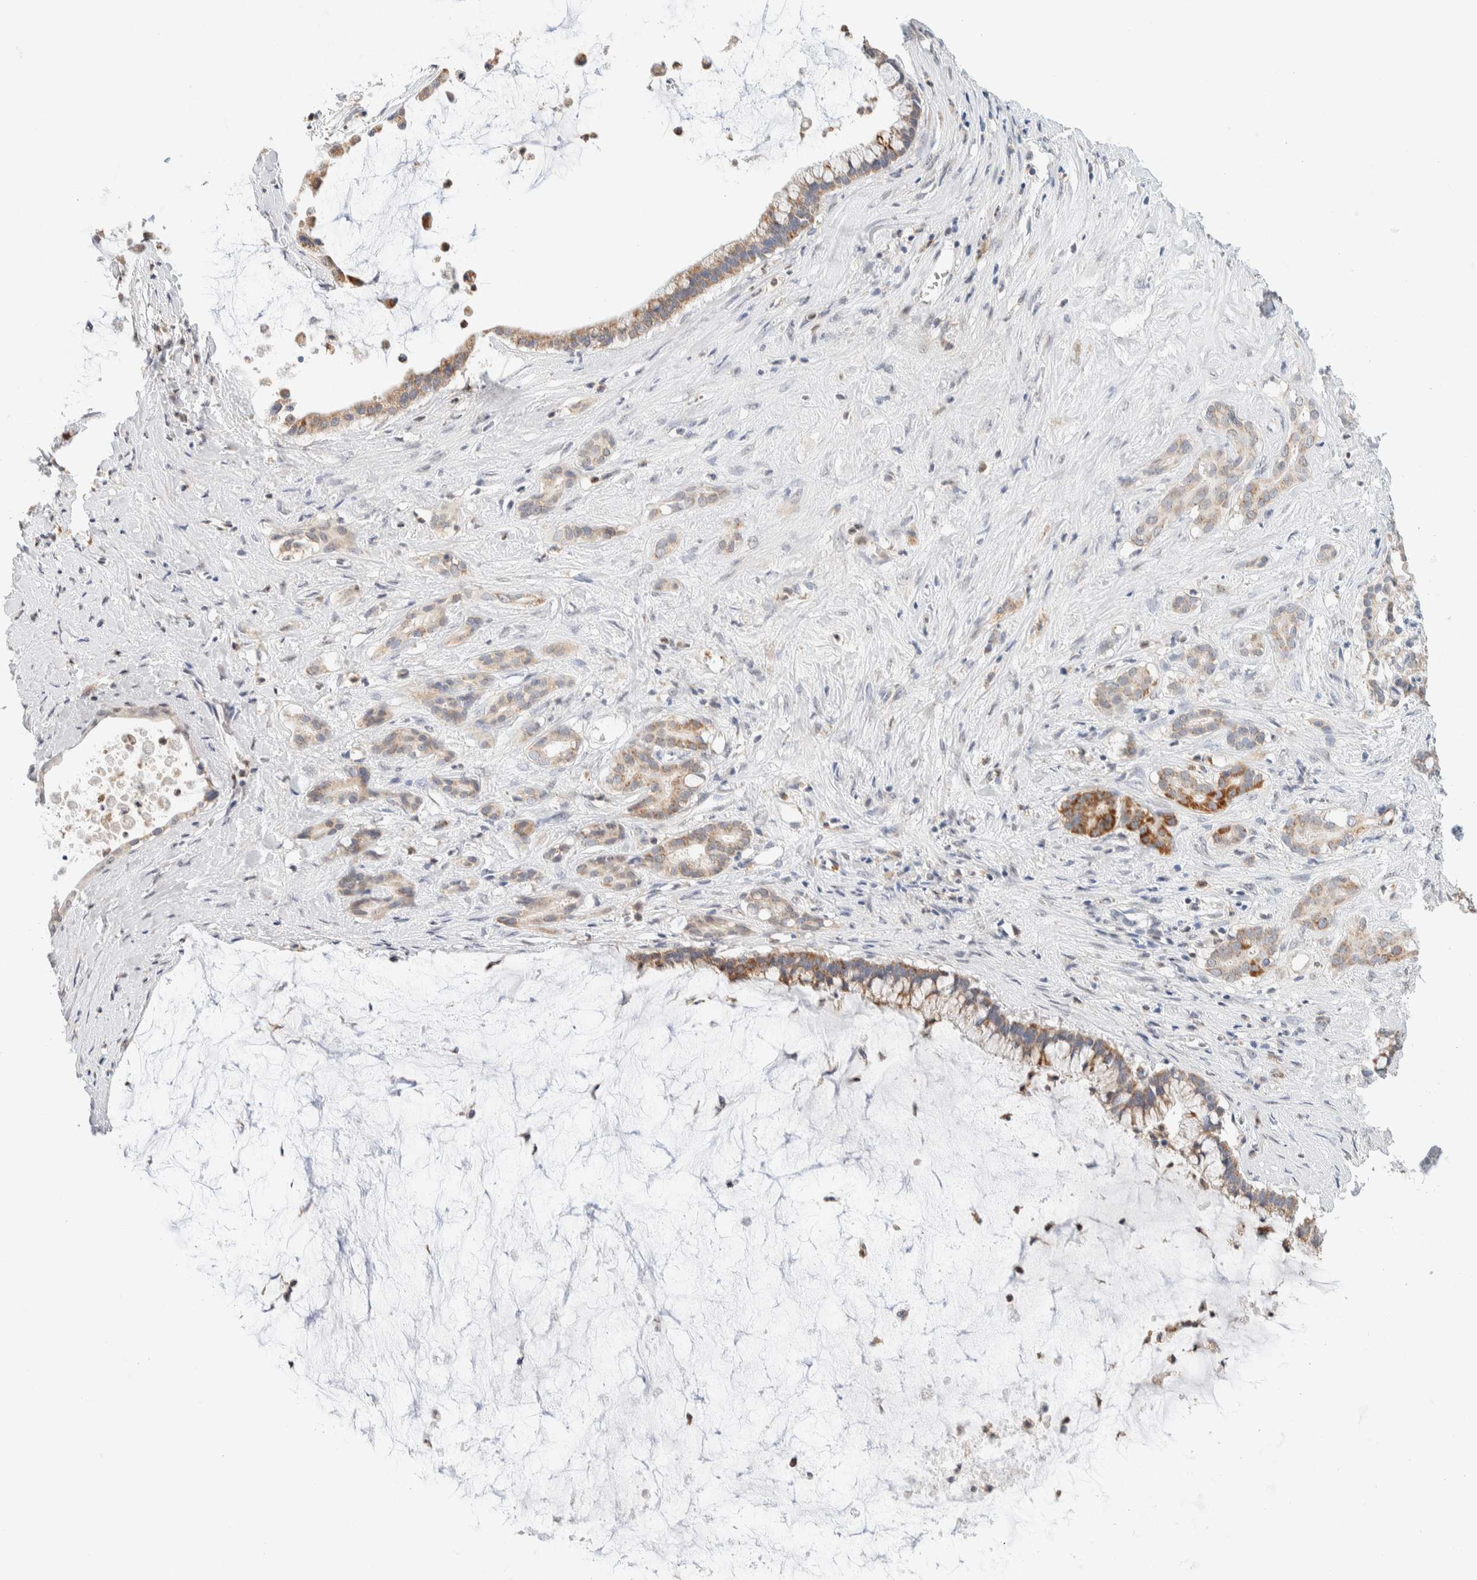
{"staining": {"intensity": "moderate", "quantity": ">75%", "location": "cytoplasmic/membranous"}, "tissue": "pancreatic cancer", "cell_type": "Tumor cells", "image_type": "cancer", "snomed": [{"axis": "morphology", "description": "Adenocarcinoma, NOS"}, {"axis": "topography", "description": "Pancreas"}], "caption": "Protein expression analysis of human pancreatic cancer reveals moderate cytoplasmic/membranous staining in approximately >75% of tumor cells. The staining was performed using DAB (3,3'-diaminobenzidine), with brown indicating positive protein expression. Nuclei are stained blue with hematoxylin.", "gene": "HDHD3", "patient": {"sex": "male", "age": 41}}